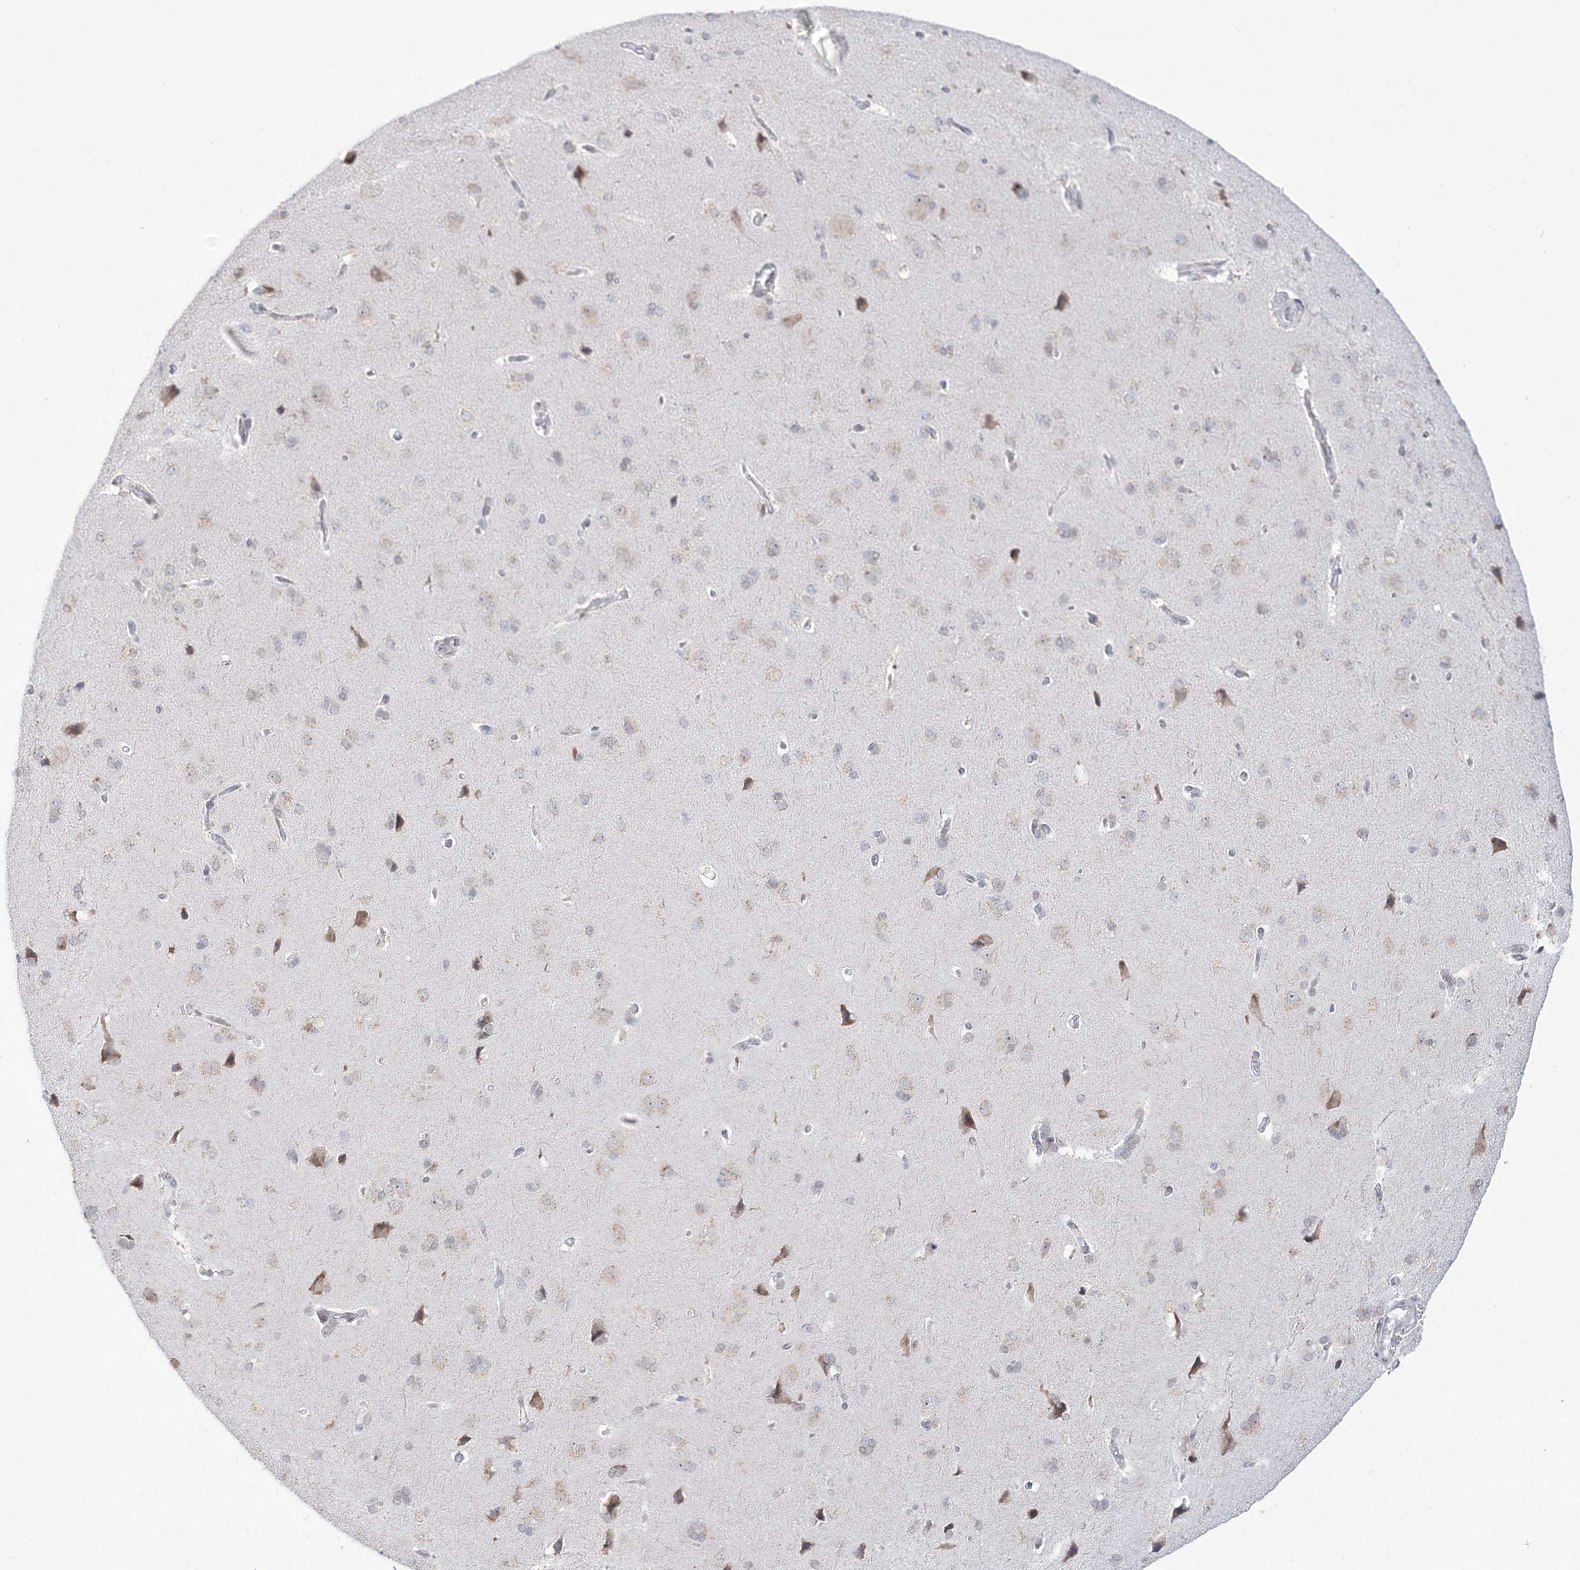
{"staining": {"intensity": "negative", "quantity": "none", "location": "none"}, "tissue": "cerebral cortex", "cell_type": "Endothelial cells", "image_type": "normal", "snomed": [{"axis": "morphology", "description": "Normal tissue, NOS"}, {"axis": "topography", "description": "Cerebral cortex"}], "caption": "IHC micrograph of normal cerebral cortex stained for a protein (brown), which demonstrates no positivity in endothelial cells.", "gene": "DDX21", "patient": {"sex": "male", "age": 62}}